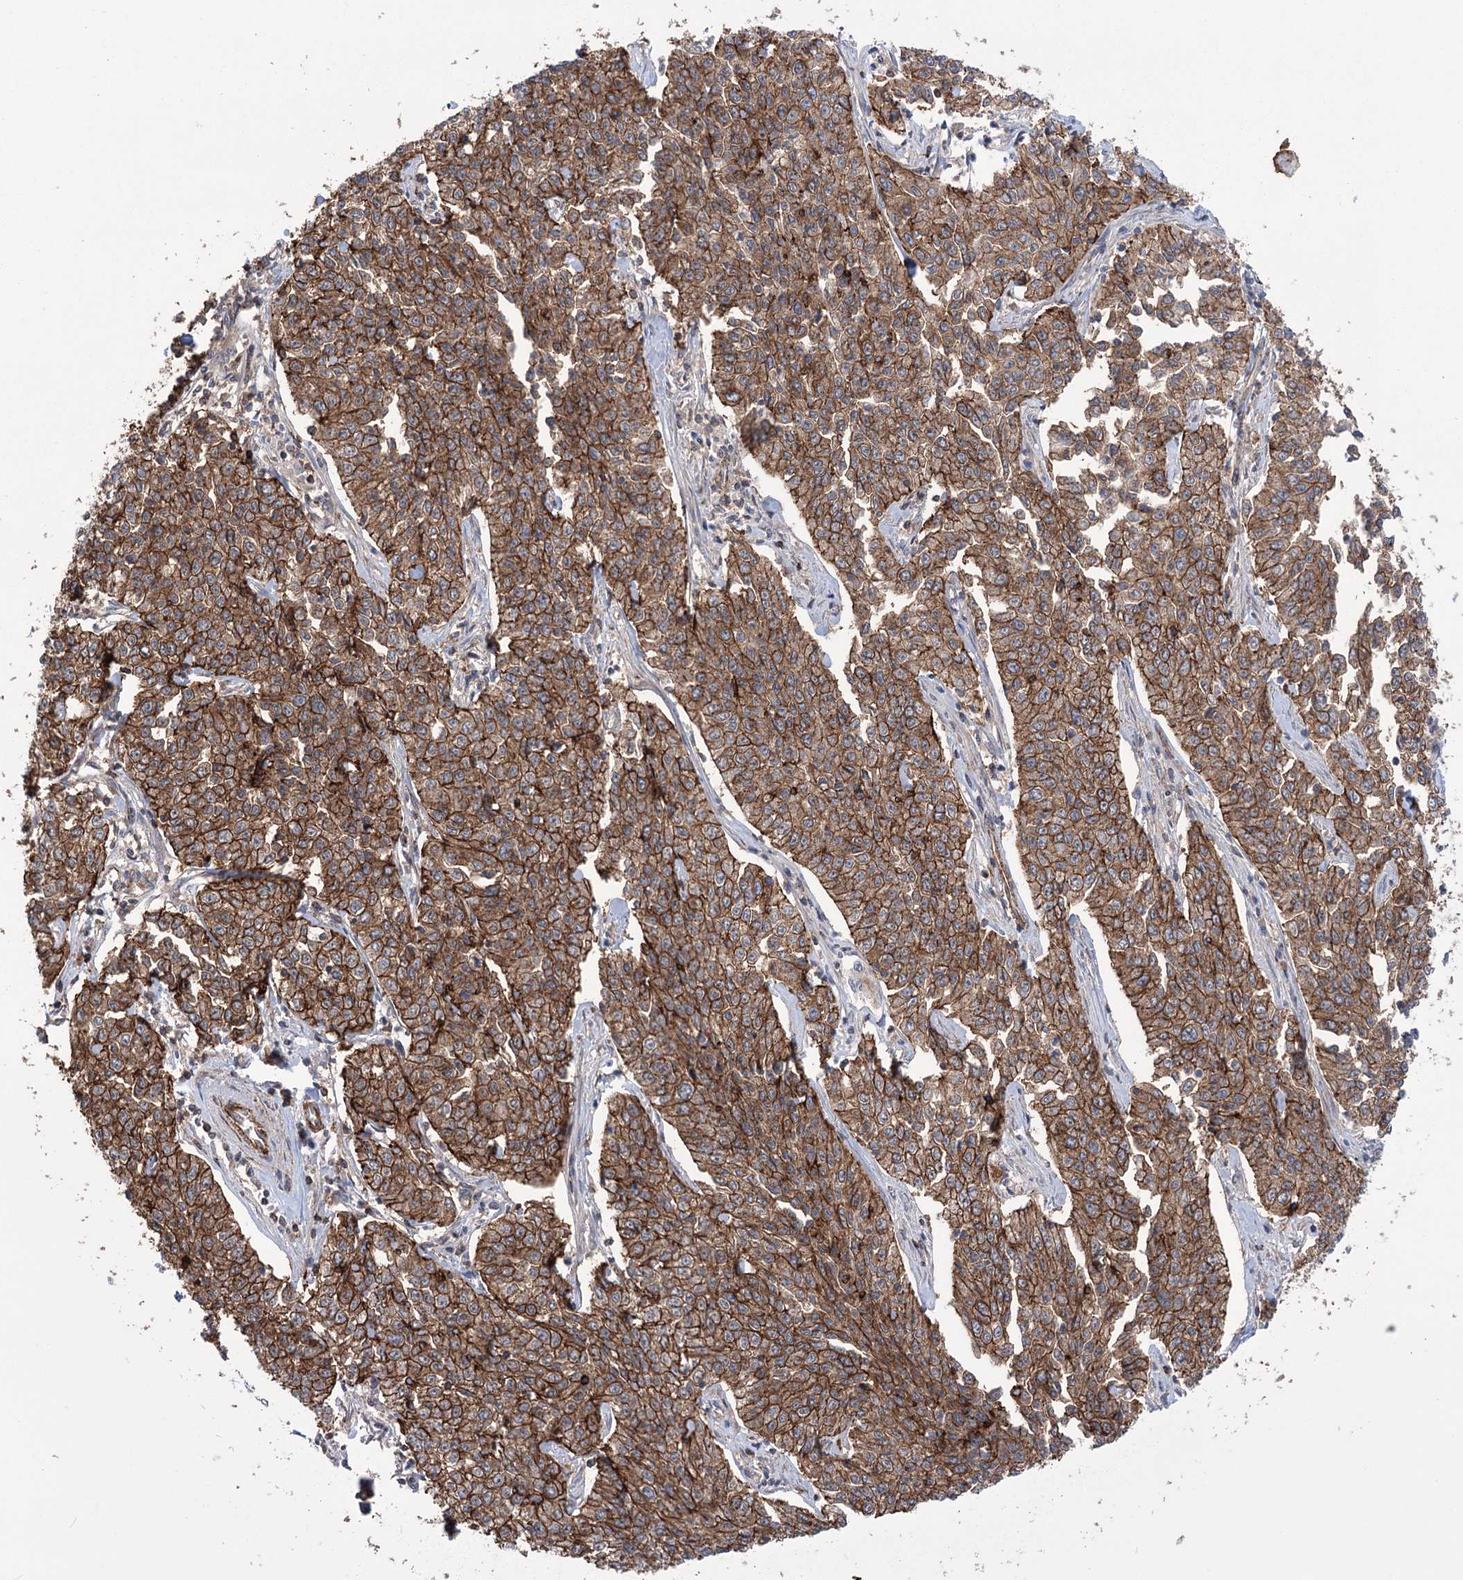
{"staining": {"intensity": "moderate", "quantity": ">75%", "location": "cytoplasmic/membranous"}, "tissue": "cervical cancer", "cell_type": "Tumor cells", "image_type": "cancer", "snomed": [{"axis": "morphology", "description": "Squamous cell carcinoma, NOS"}, {"axis": "topography", "description": "Cervix"}], "caption": "Cervical squamous cell carcinoma stained with immunohistochemistry demonstrates moderate cytoplasmic/membranous staining in approximately >75% of tumor cells. (DAB IHC, brown staining for protein, blue staining for nuclei).", "gene": "TRIM71", "patient": {"sex": "female", "age": 35}}